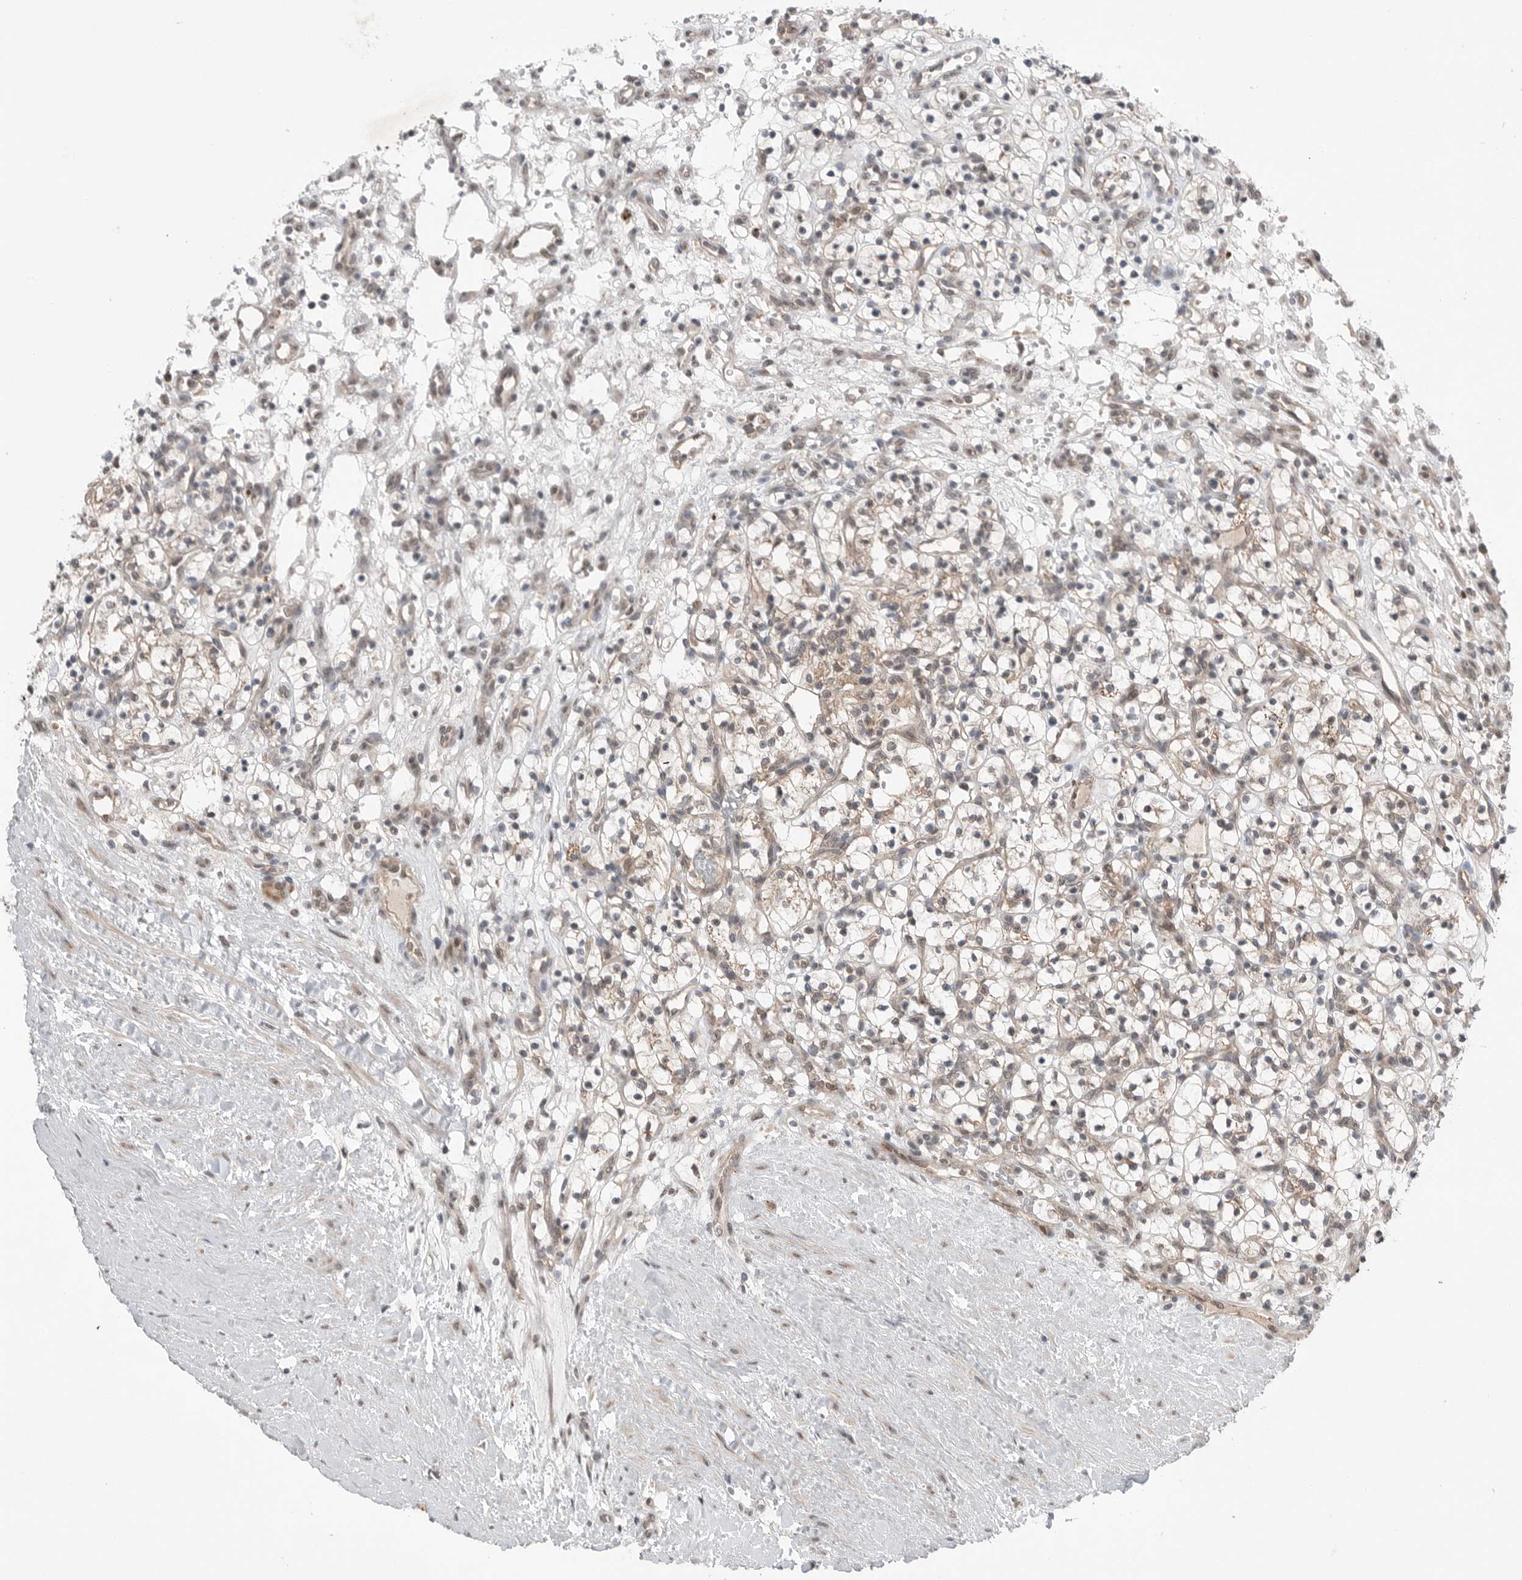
{"staining": {"intensity": "weak", "quantity": "25%-75%", "location": "cytoplasmic/membranous"}, "tissue": "renal cancer", "cell_type": "Tumor cells", "image_type": "cancer", "snomed": [{"axis": "morphology", "description": "Adenocarcinoma, NOS"}, {"axis": "topography", "description": "Kidney"}], "caption": "Renal adenocarcinoma tissue exhibits weak cytoplasmic/membranous expression in approximately 25%-75% of tumor cells", "gene": "NTAQ1", "patient": {"sex": "female", "age": 57}}